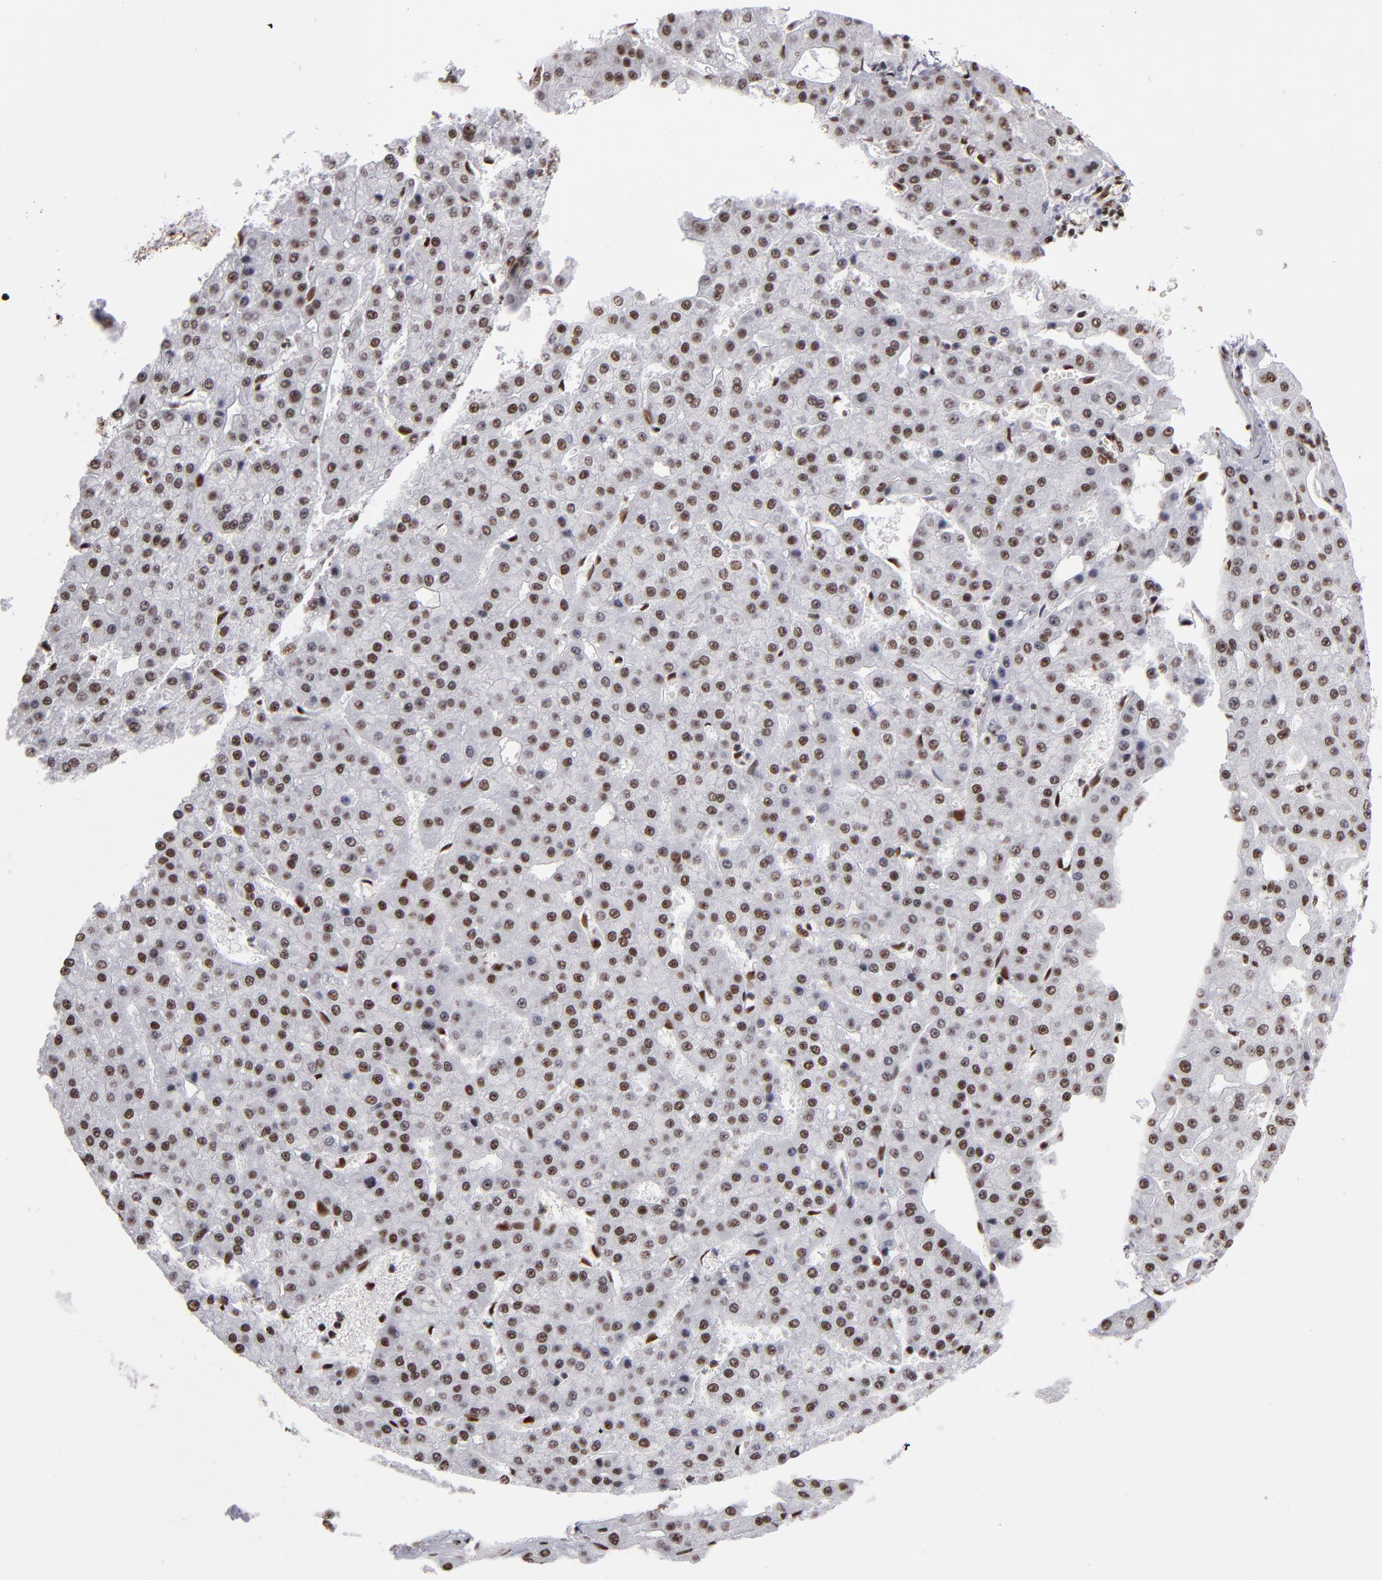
{"staining": {"intensity": "strong", "quantity": ">75%", "location": "nuclear"}, "tissue": "liver cancer", "cell_type": "Tumor cells", "image_type": "cancer", "snomed": [{"axis": "morphology", "description": "Carcinoma, Hepatocellular, NOS"}, {"axis": "topography", "description": "Liver"}], "caption": "DAB (3,3'-diaminobenzidine) immunohistochemical staining of liver cancer demonstrates strong nuclear protein staining in approximately >75% of tumor cells.", "gene": "MRE11", "patient": {"sex": "male", "age": 47}}